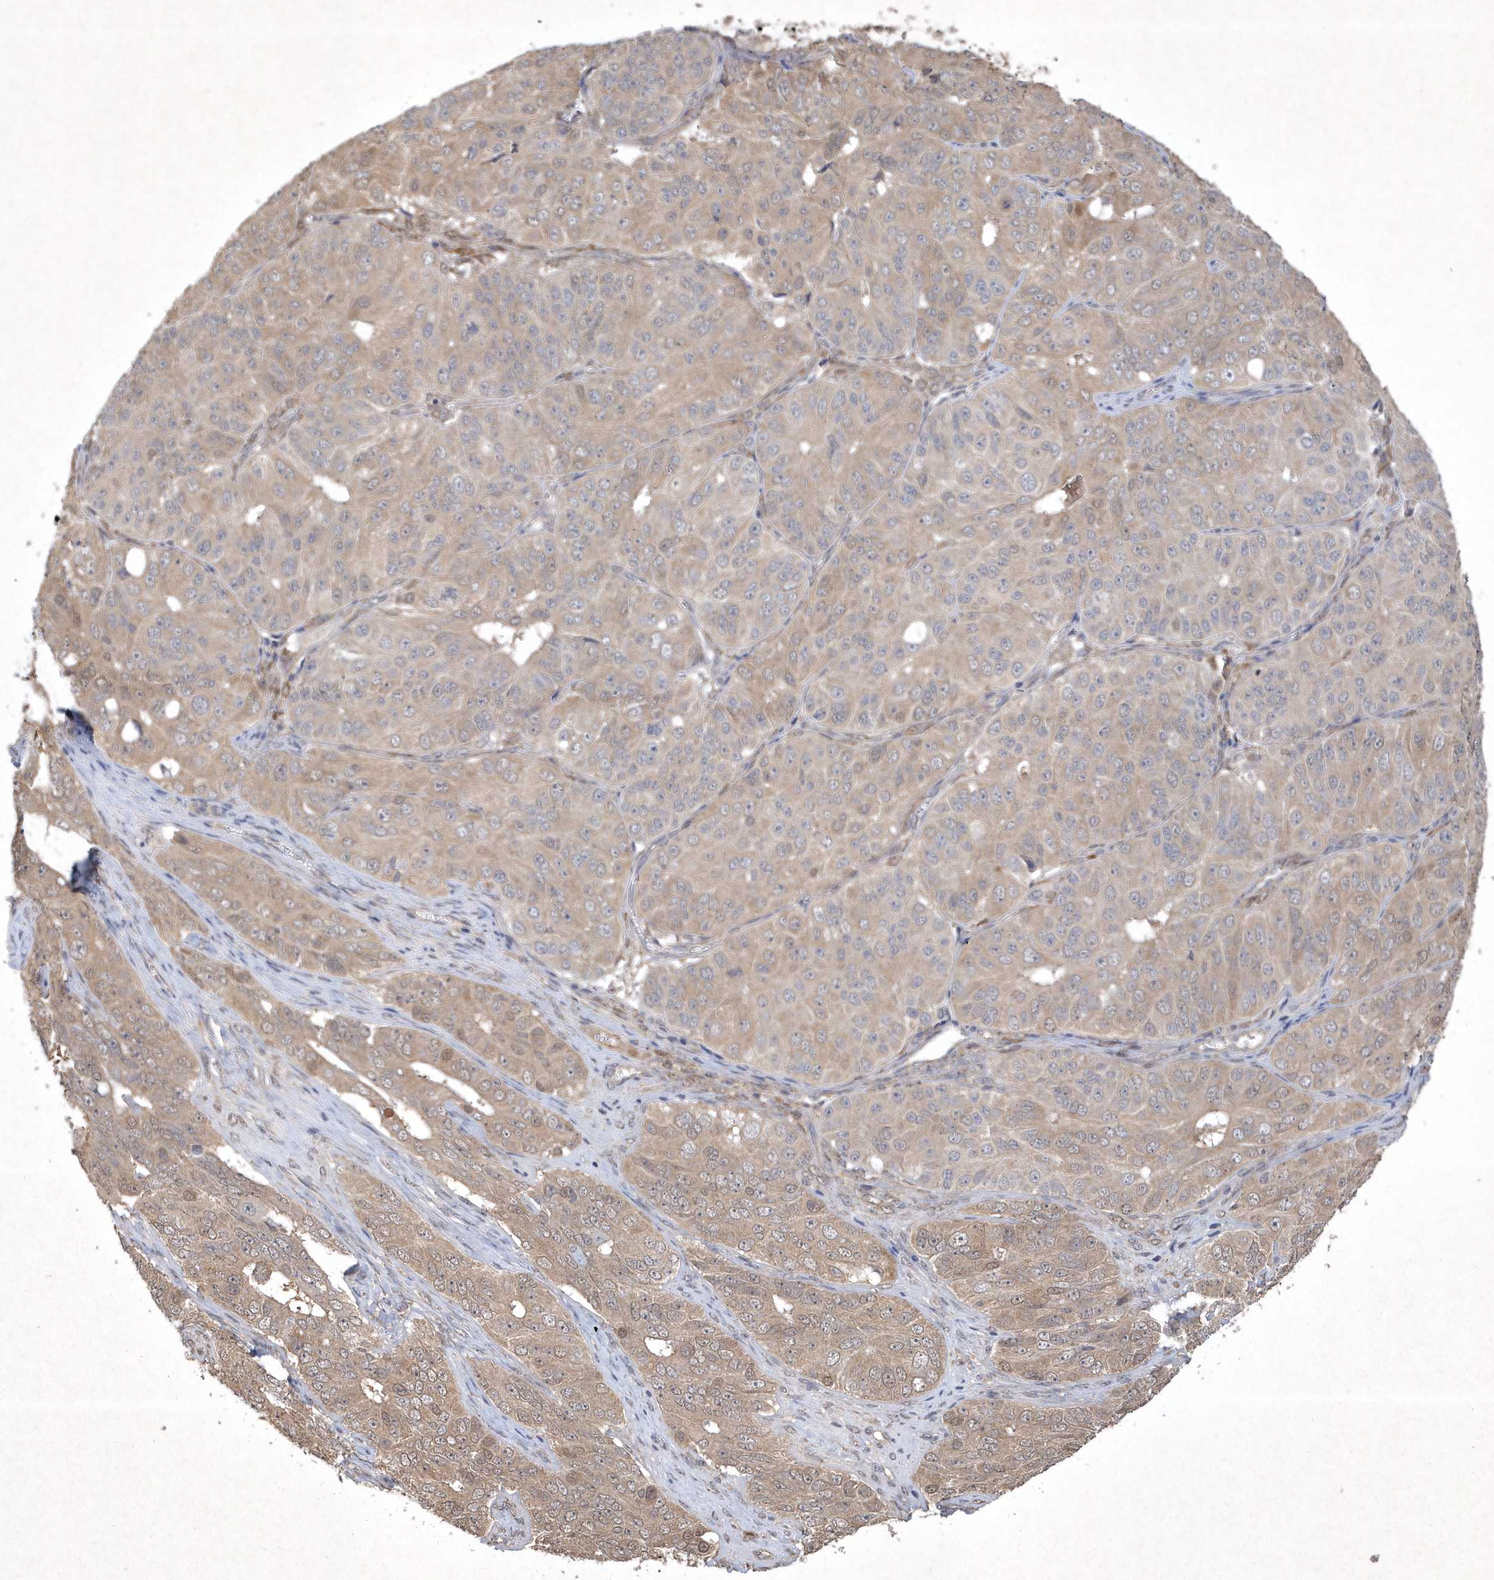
{"staining": {"intensity": "weak", "quantity": "25%-75%", "location": "cytoplasmic/membranous"}, "tissue": "ovarian cancer", "cell_type": "Tumor cells", "image_type": "cancer", "snomed": [{"axis": "morphology", "description": "Carcinoma, endometroid"}, {"axis": "topography", "description": "Ovary"}], "caption": "About 25%-75% of tumor cells in human ovarian cancer (endometroid carcinoma) display weak cytoplasmic/membranous protein staining as visualized by brown immunohistochemical staining.", "gene": "AKR7A2", "patient": {"sex": "female", "age": 51}}